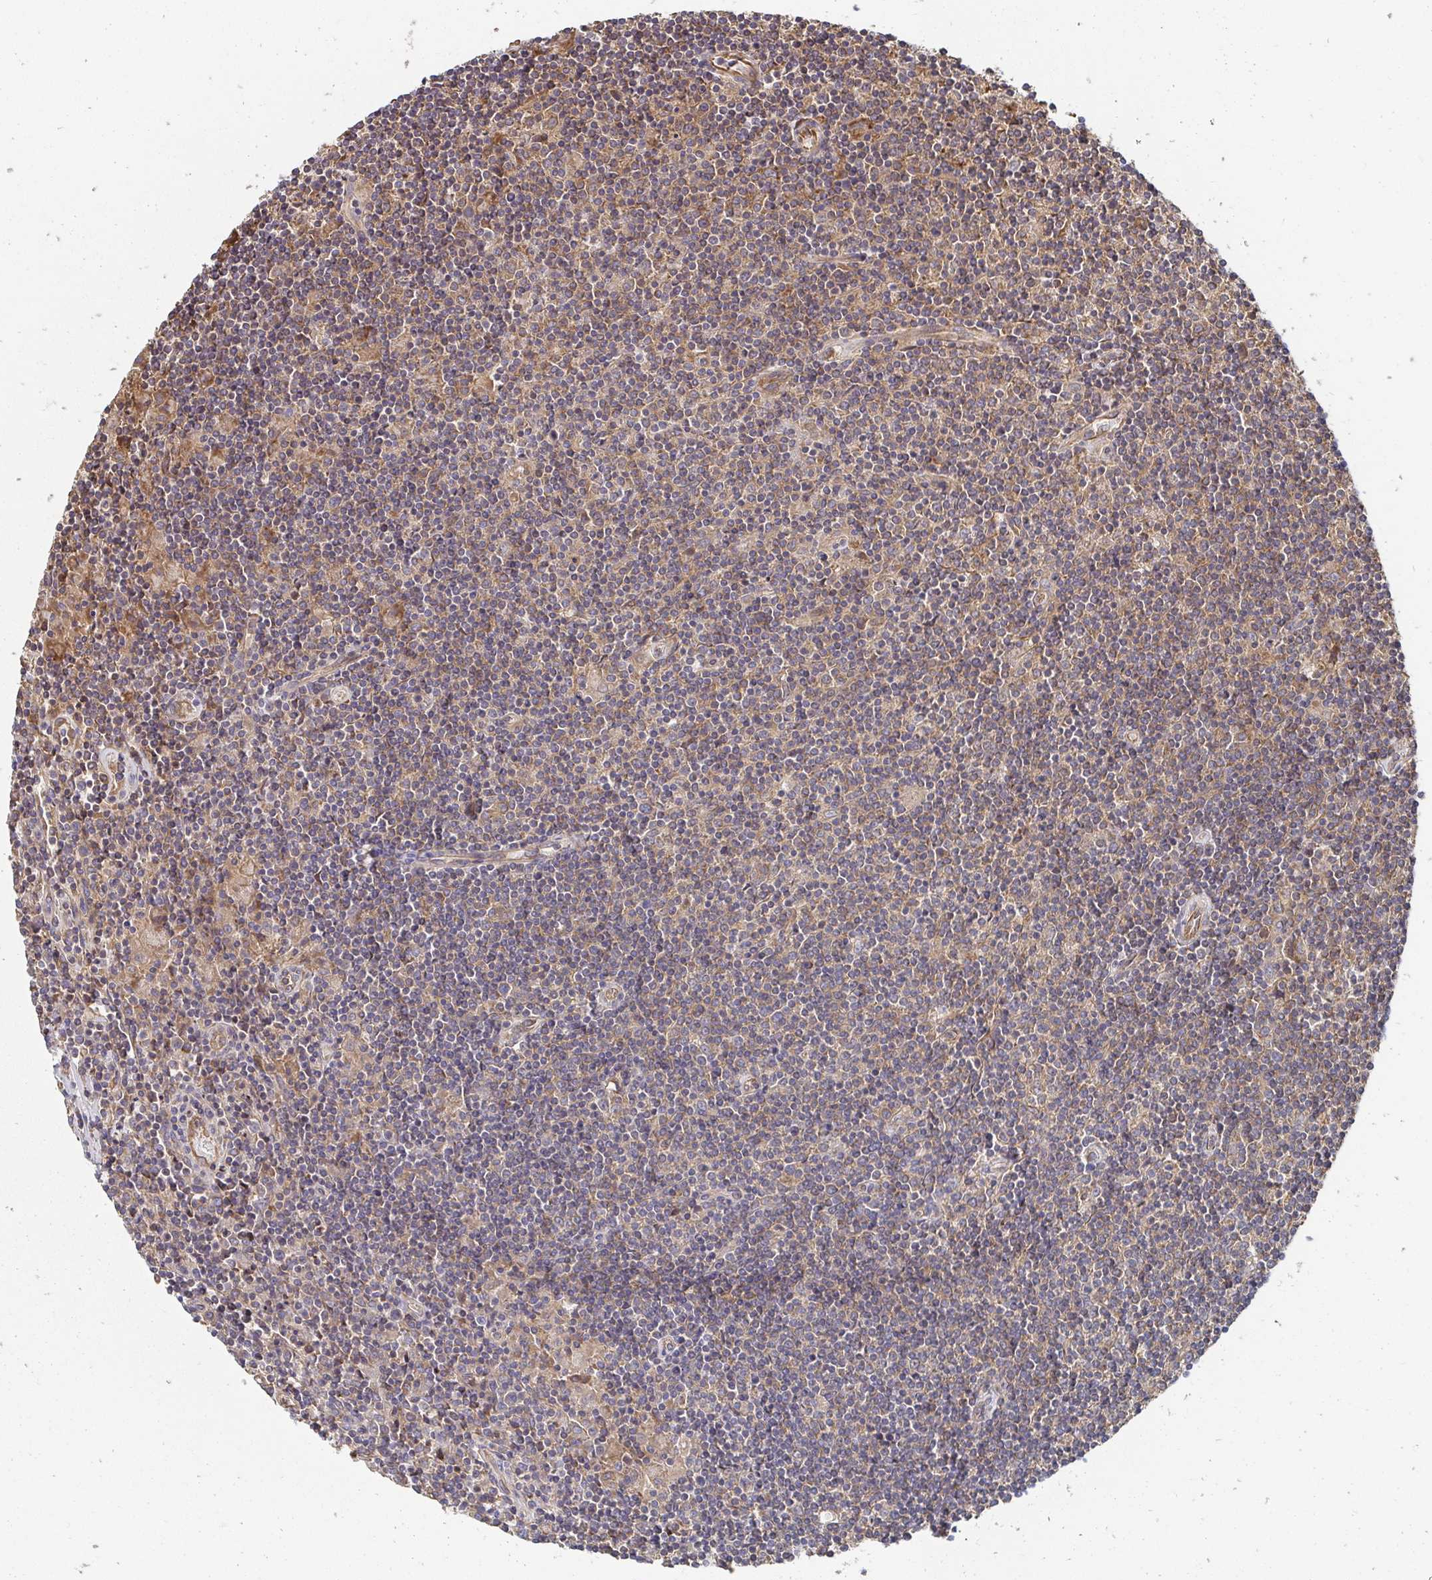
{"staining": {"intensity": "weak", "quantity": "25%-75%", "location": "cytoplasmic/membranous"}, "tissue": "lymphoma", "cell_type": "Tumor cells", "image_type": "cancer", "snomed": [{"axis": "morphology", "description": "Hodgkin's disease, NOS"}, {"axis": "topography", "description": "Lymph node"}], "caption": "The image reveals staining of lymphoma, revealing weak cytoplasmic/membranous protein positivity (brown color) within tumor cells.", "gene": "APBB1", "patient": {"sex": "male", "age": 40}}